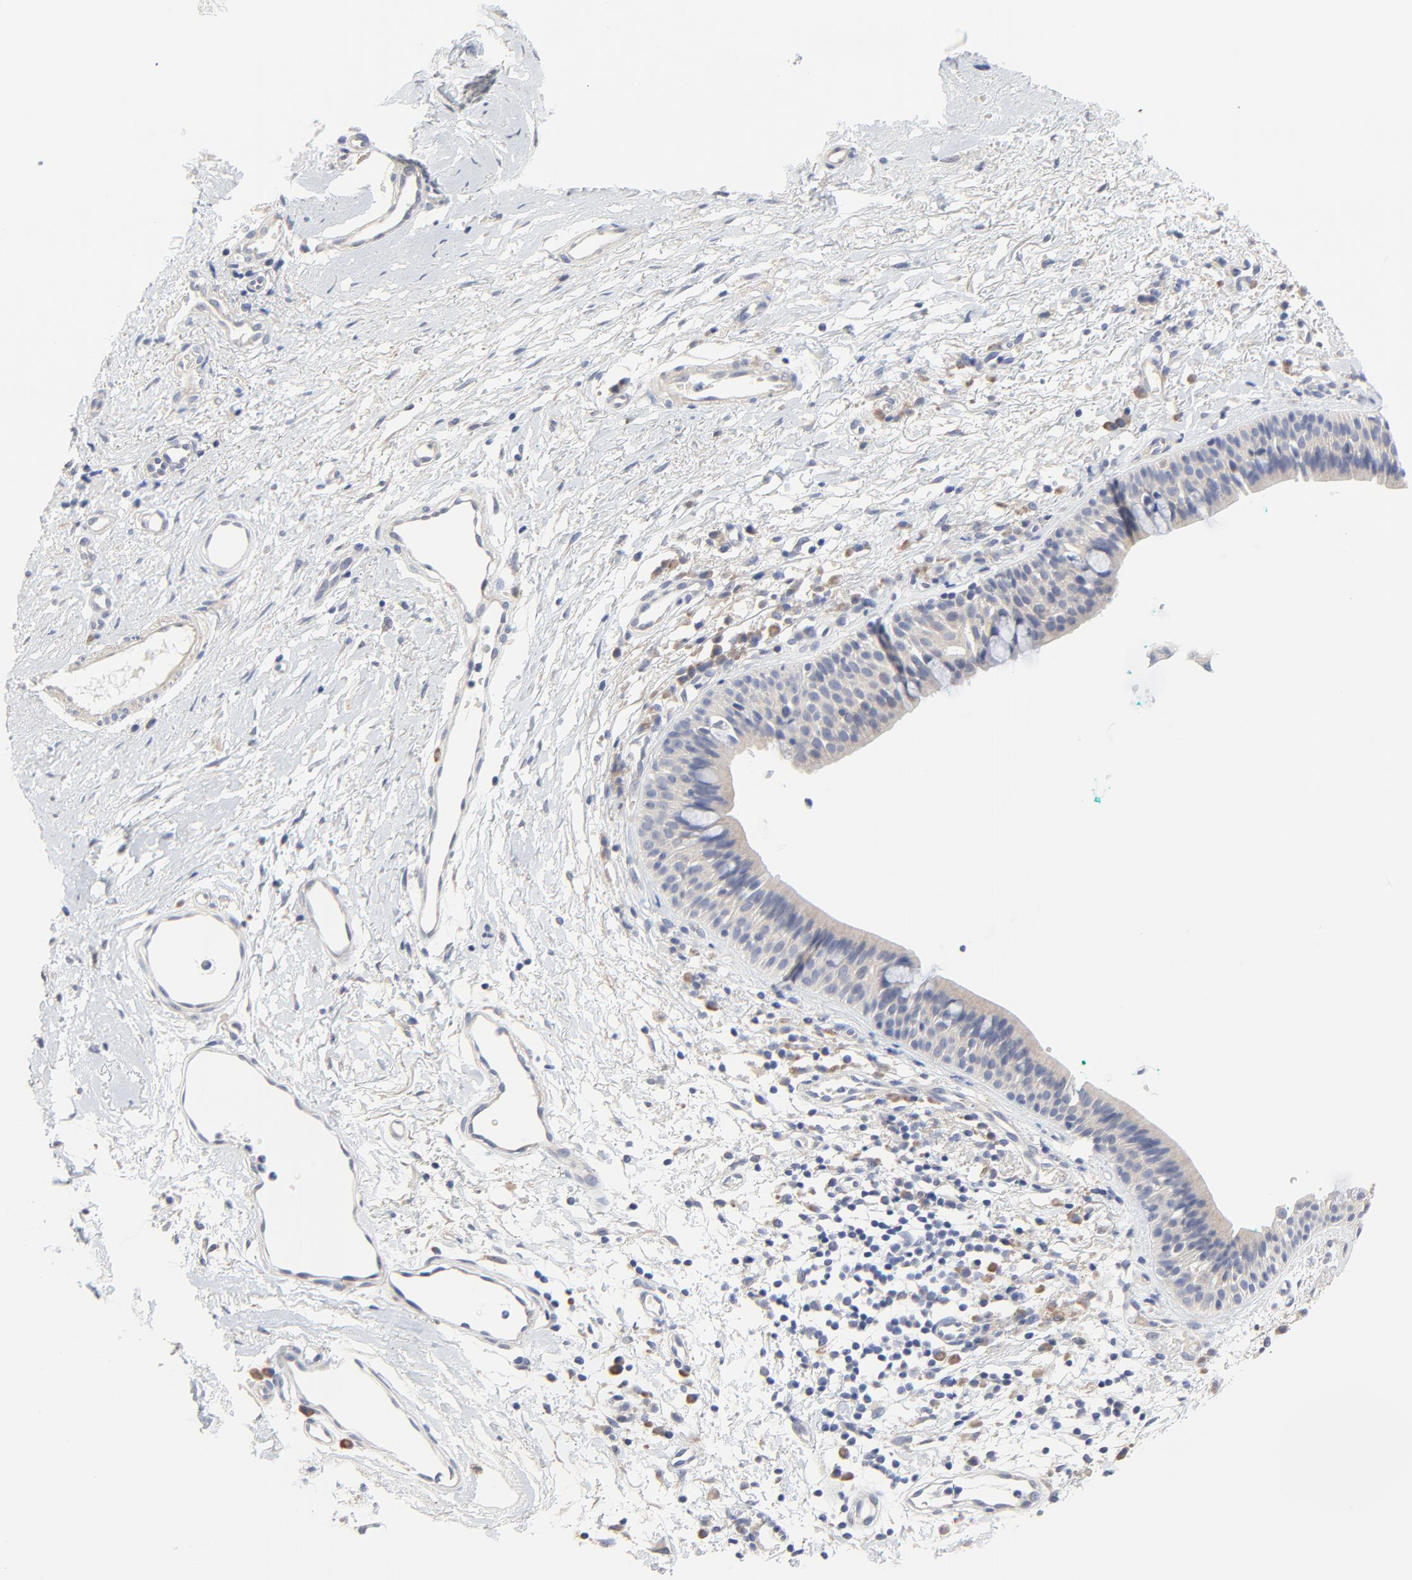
{"staining": {"intensity": "weak", "quantity": "25%-75%", "location": "cytoplasmic/membranous"}, "tissue": "nasopharynx", "cell_type": "Respiratory epithelial cells", "image_type": "normal", "snomed": [{"axis": "morphology", "description": "Normal tissue, NOS"}, {"axis": "morphology", "description": "Basal cell carcinoma"}, {"axis": "topography", "description": "Cartilage tissue"}, {"axis": "topography", "description": "Nasopharynx"}, {"axis": "topography", "description": "Oral tissue"}], "caption": "Immunohistochemistry of unremarkable human nasopharynx shows low levels of weak cytoplasmic/membranous positivity in about 25%-75% of respiratory epithelial cells. Using DAB (brown) and hematoxylin (blue) stains, captured at high magnification using brightfield microscopy.", "gene": "DHRSX", "patient": {"sex": "female", "age": 77}}